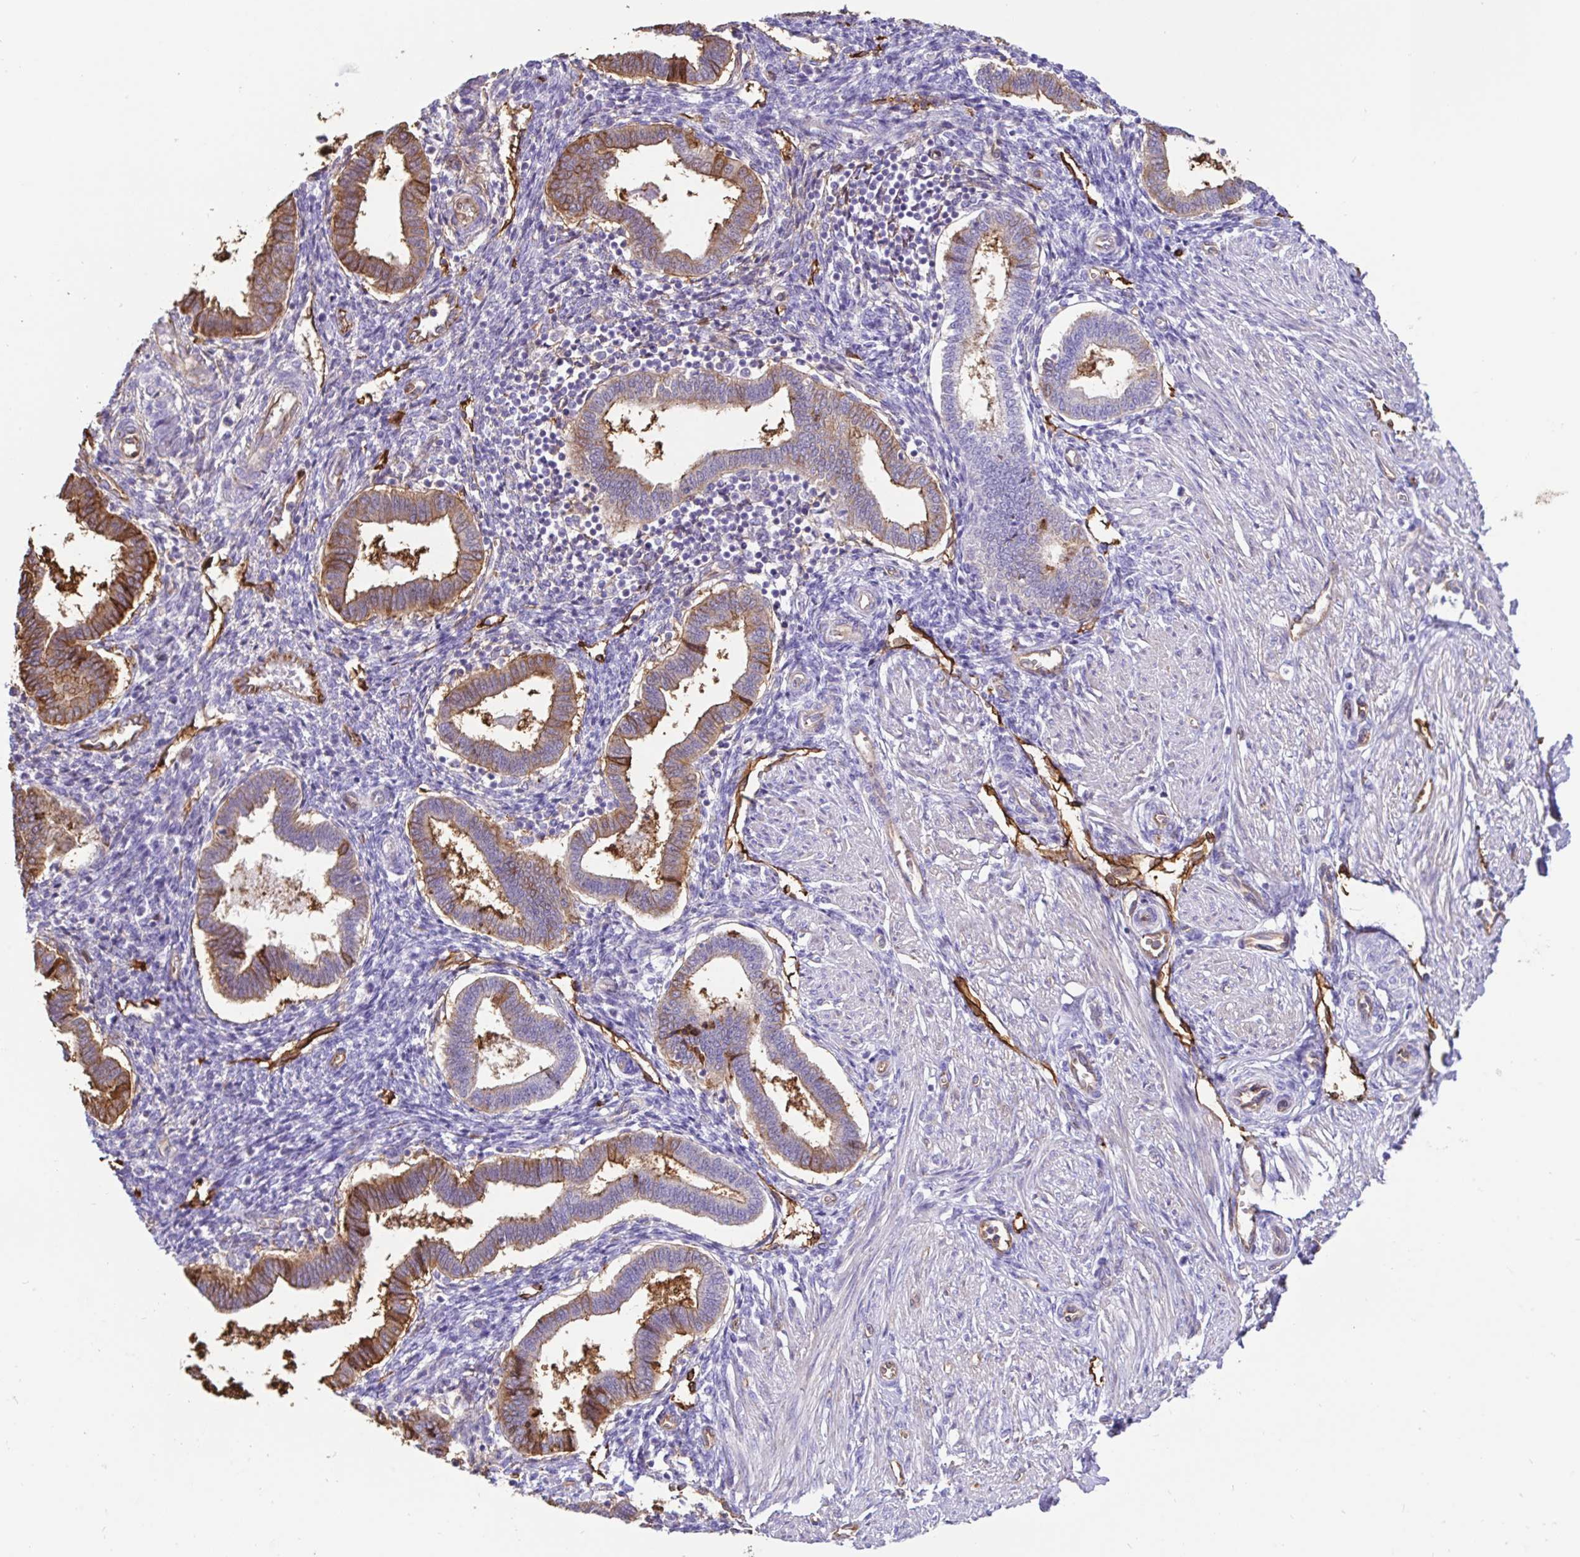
{"staining": {"intensity": "negative", "quantity": "none", "location": "none"}, "tissue": "endometrium", "cell_type": "Cells in endometrial stroma", "image_type": "normal", "snomed": [{"axis": "morphology", "description": "Normal tissue, NOS"}, {"axis": "topography", "description": "Endometrium"}], "caption": "Protein analysis of benign endometrium shows no significant expression in cells in endometrial stroma. Nuclei are stained in blue.", "gene": "ANXA2", "patient": {"sex": "female", "age": 24}}